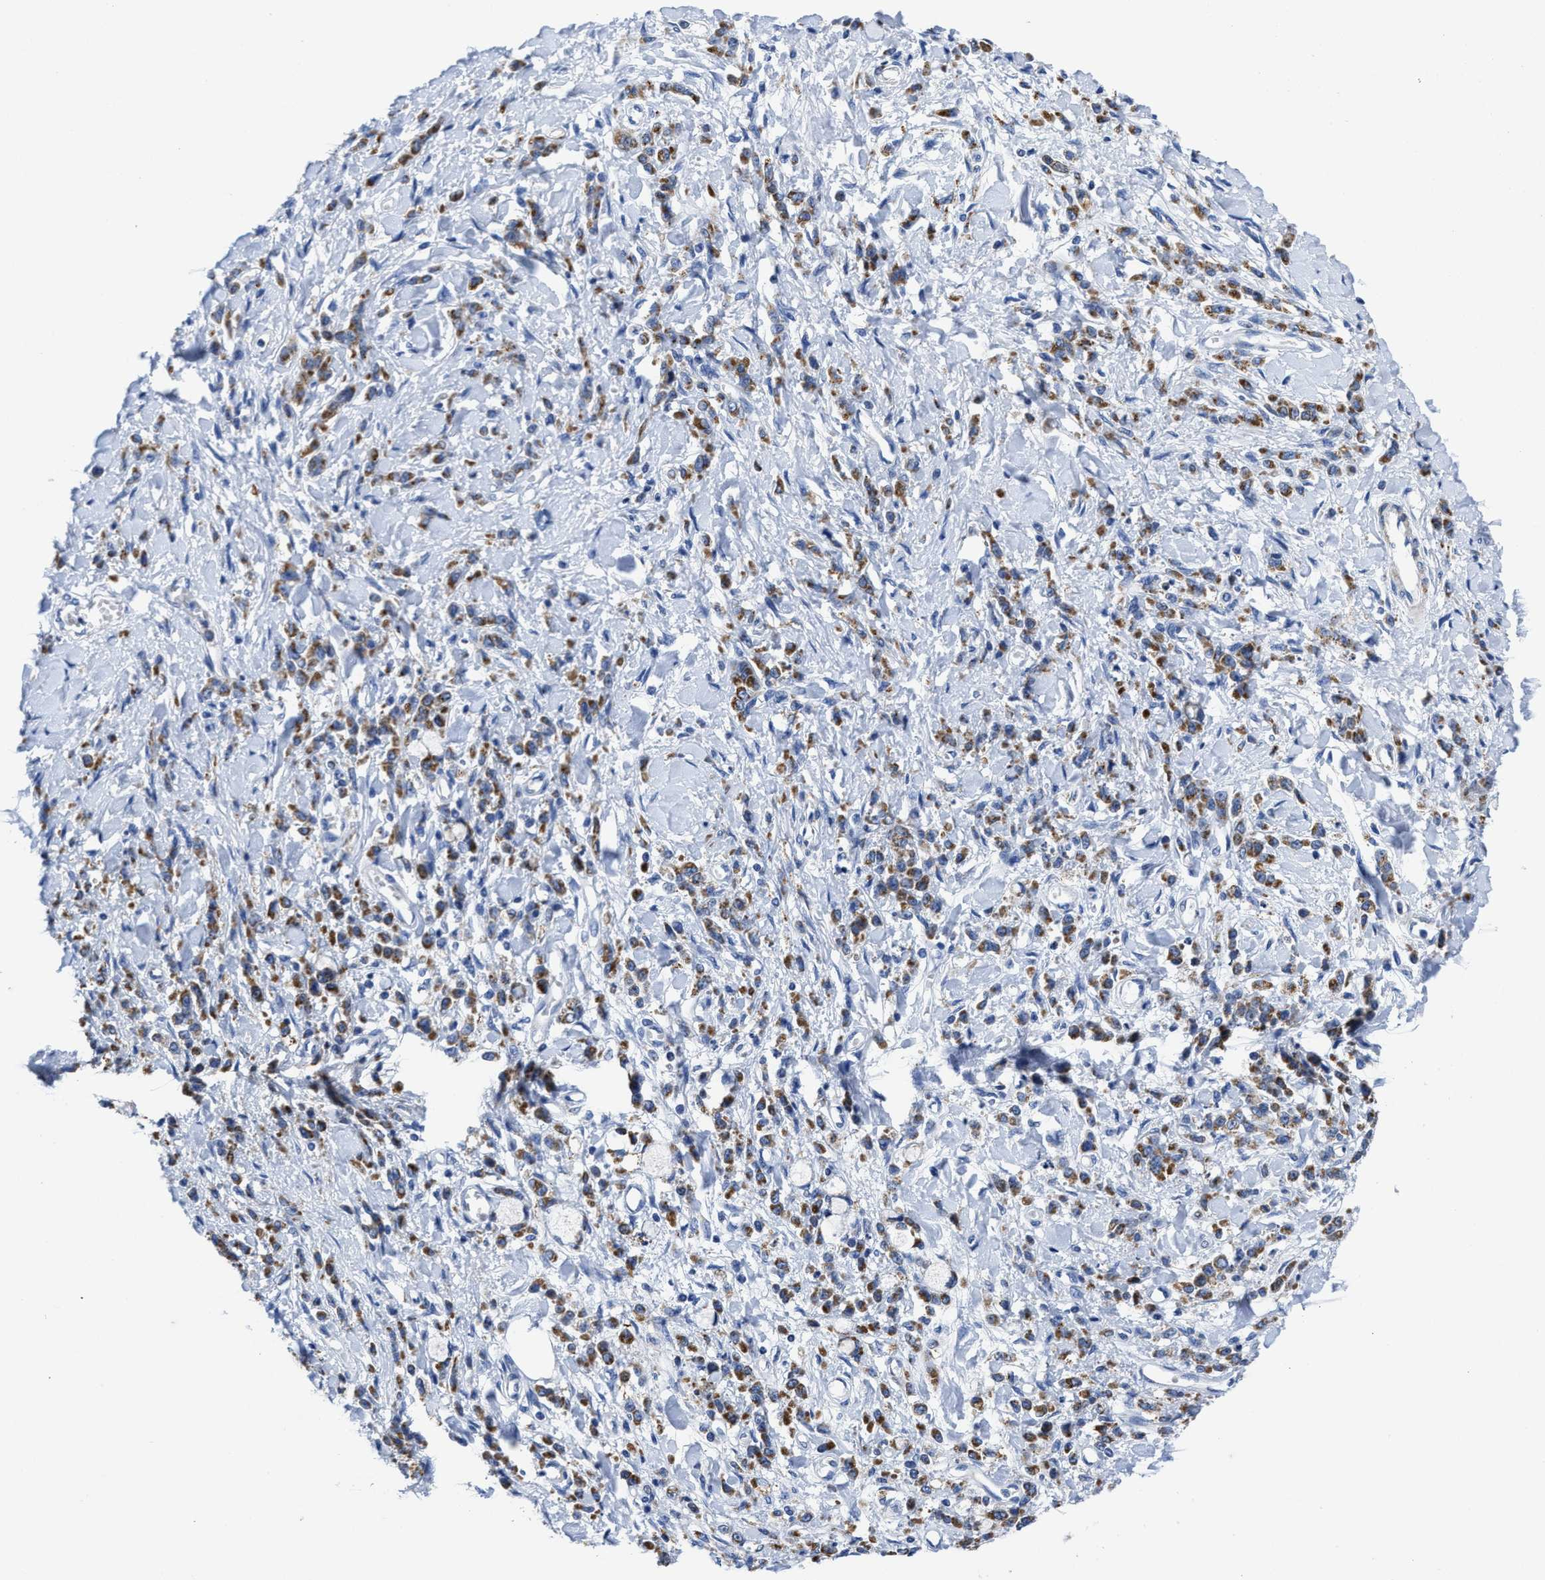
{"staining": {"intensity": "moderate", "quantity": ">75%", "location": "cytoplasmic/membranous"}, "tissue": "stomach cancer", "cell_type": "Tumor cells", "image_type": "cancer", "snomed": [{"axis": "morphology", "description": "Normal tissue, NOS"}, {"axis": "morphology", "description": "Adenocarcinoma, NOS"}, {"axis": "topography", "description": "Stomach"}], "caption": "Protein staining reveals moderate cytoplasmic/membranous expression in about >75% of tumor cells in stomach cancer. (brown staining indicates protein expression, while blue staining denotes nuclei).", "gene": "TBRG4", "patient": {"sex": "male", "age": 82}}